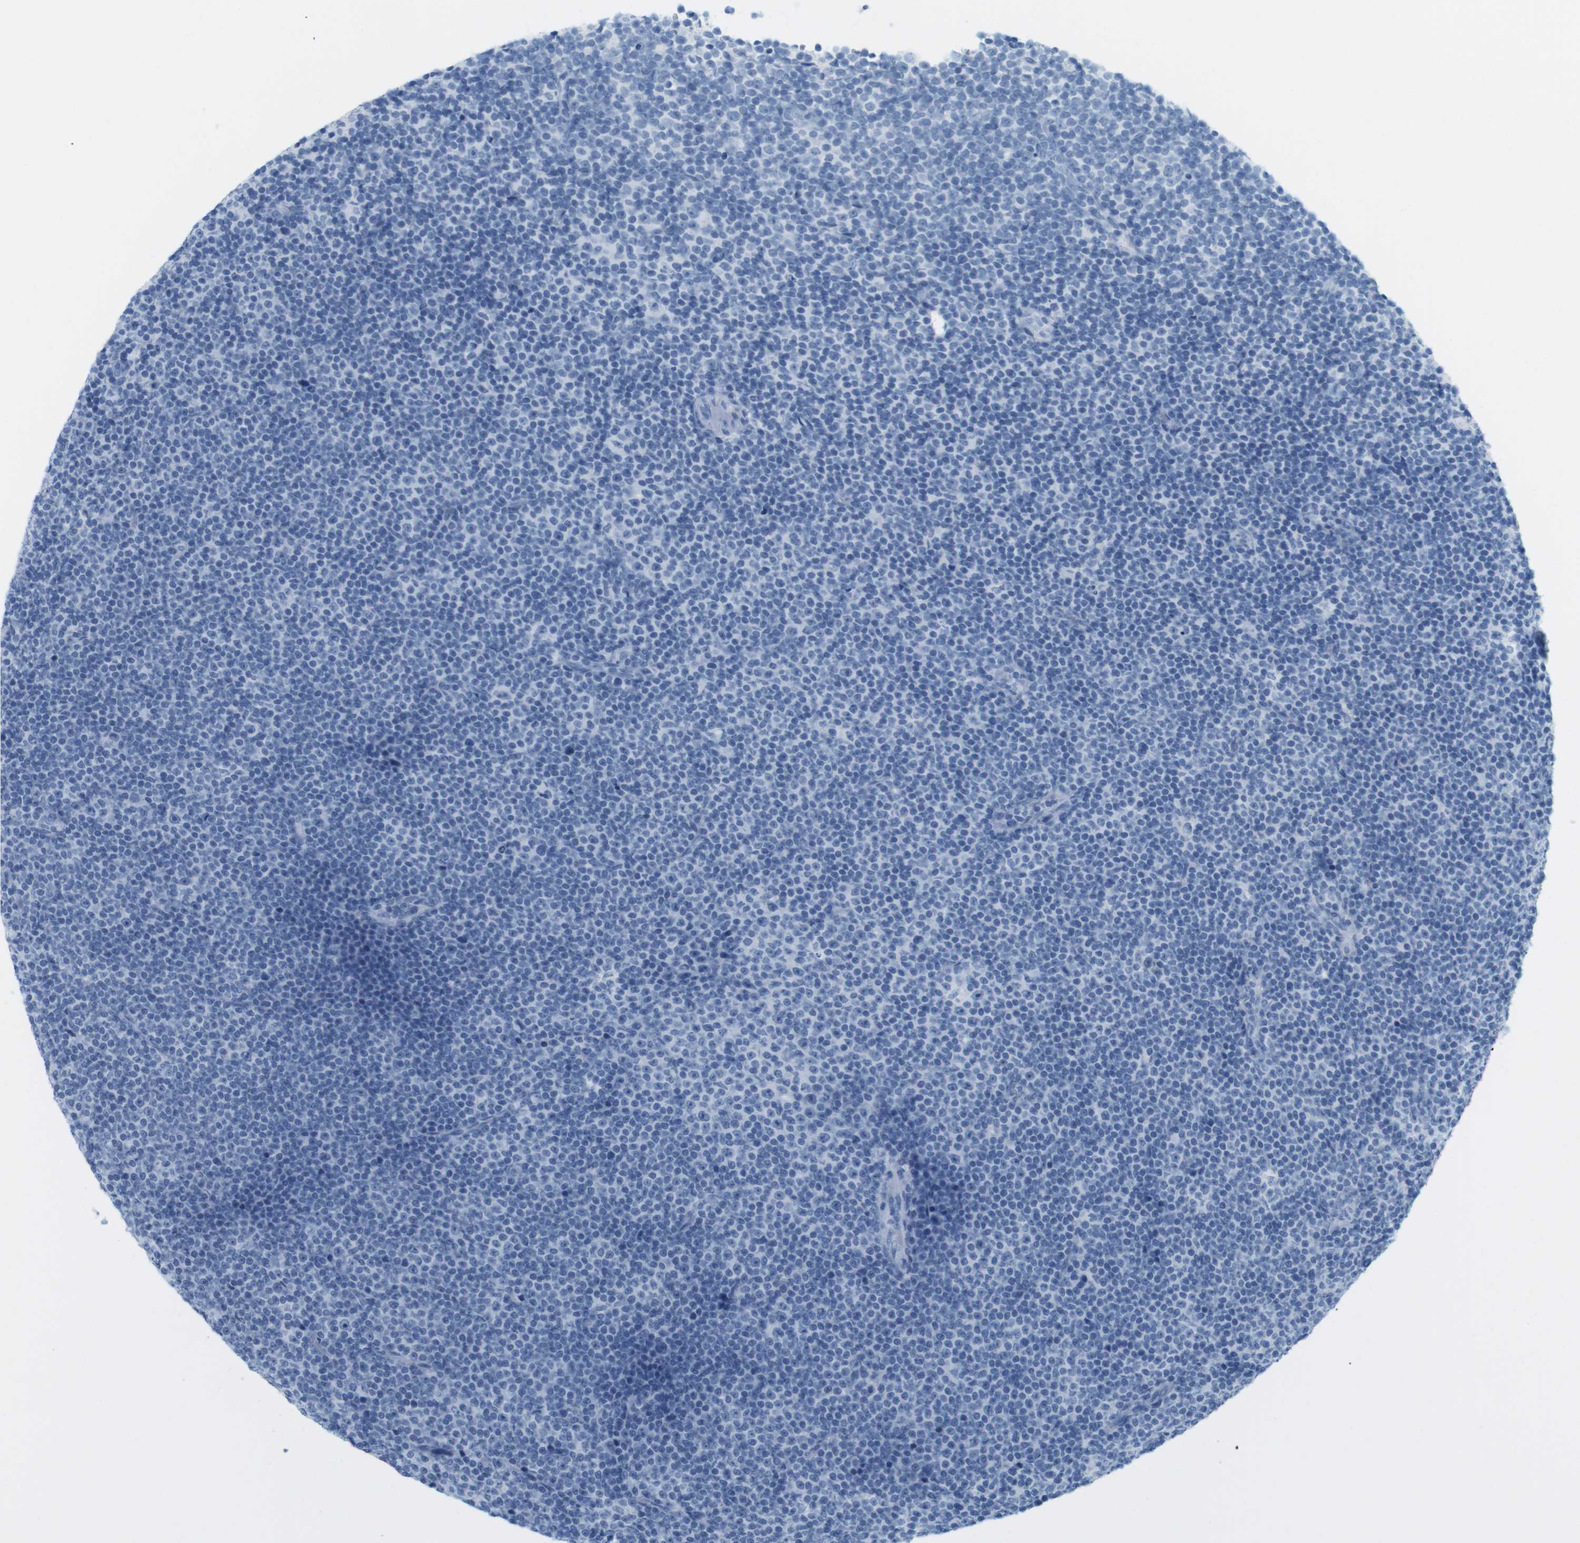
{"staining": {"intensity": "negative", "quantity": "none", "location": "none"}, "tissue": "lymphoma", "cell_type": "Tumor cells", "image_type": "cancer", "snomed": [{"axis": "morphology", "description": "Malignant lymphoma, non-Hodgkin's type, Low grade"}, {"axis": "topography", "description": "Lymph node"}], "caption": "Tumor cells show no significant protein staining in low-grade malignant lymphoma, non-Hodgkin's type. (Brightfield microscopy of DAB (3,3'-diaminobenzidine) immunohistochemistry at high magnification).", "gene": "TNNT2", "patient": {"sex": "female", "age": 67}}